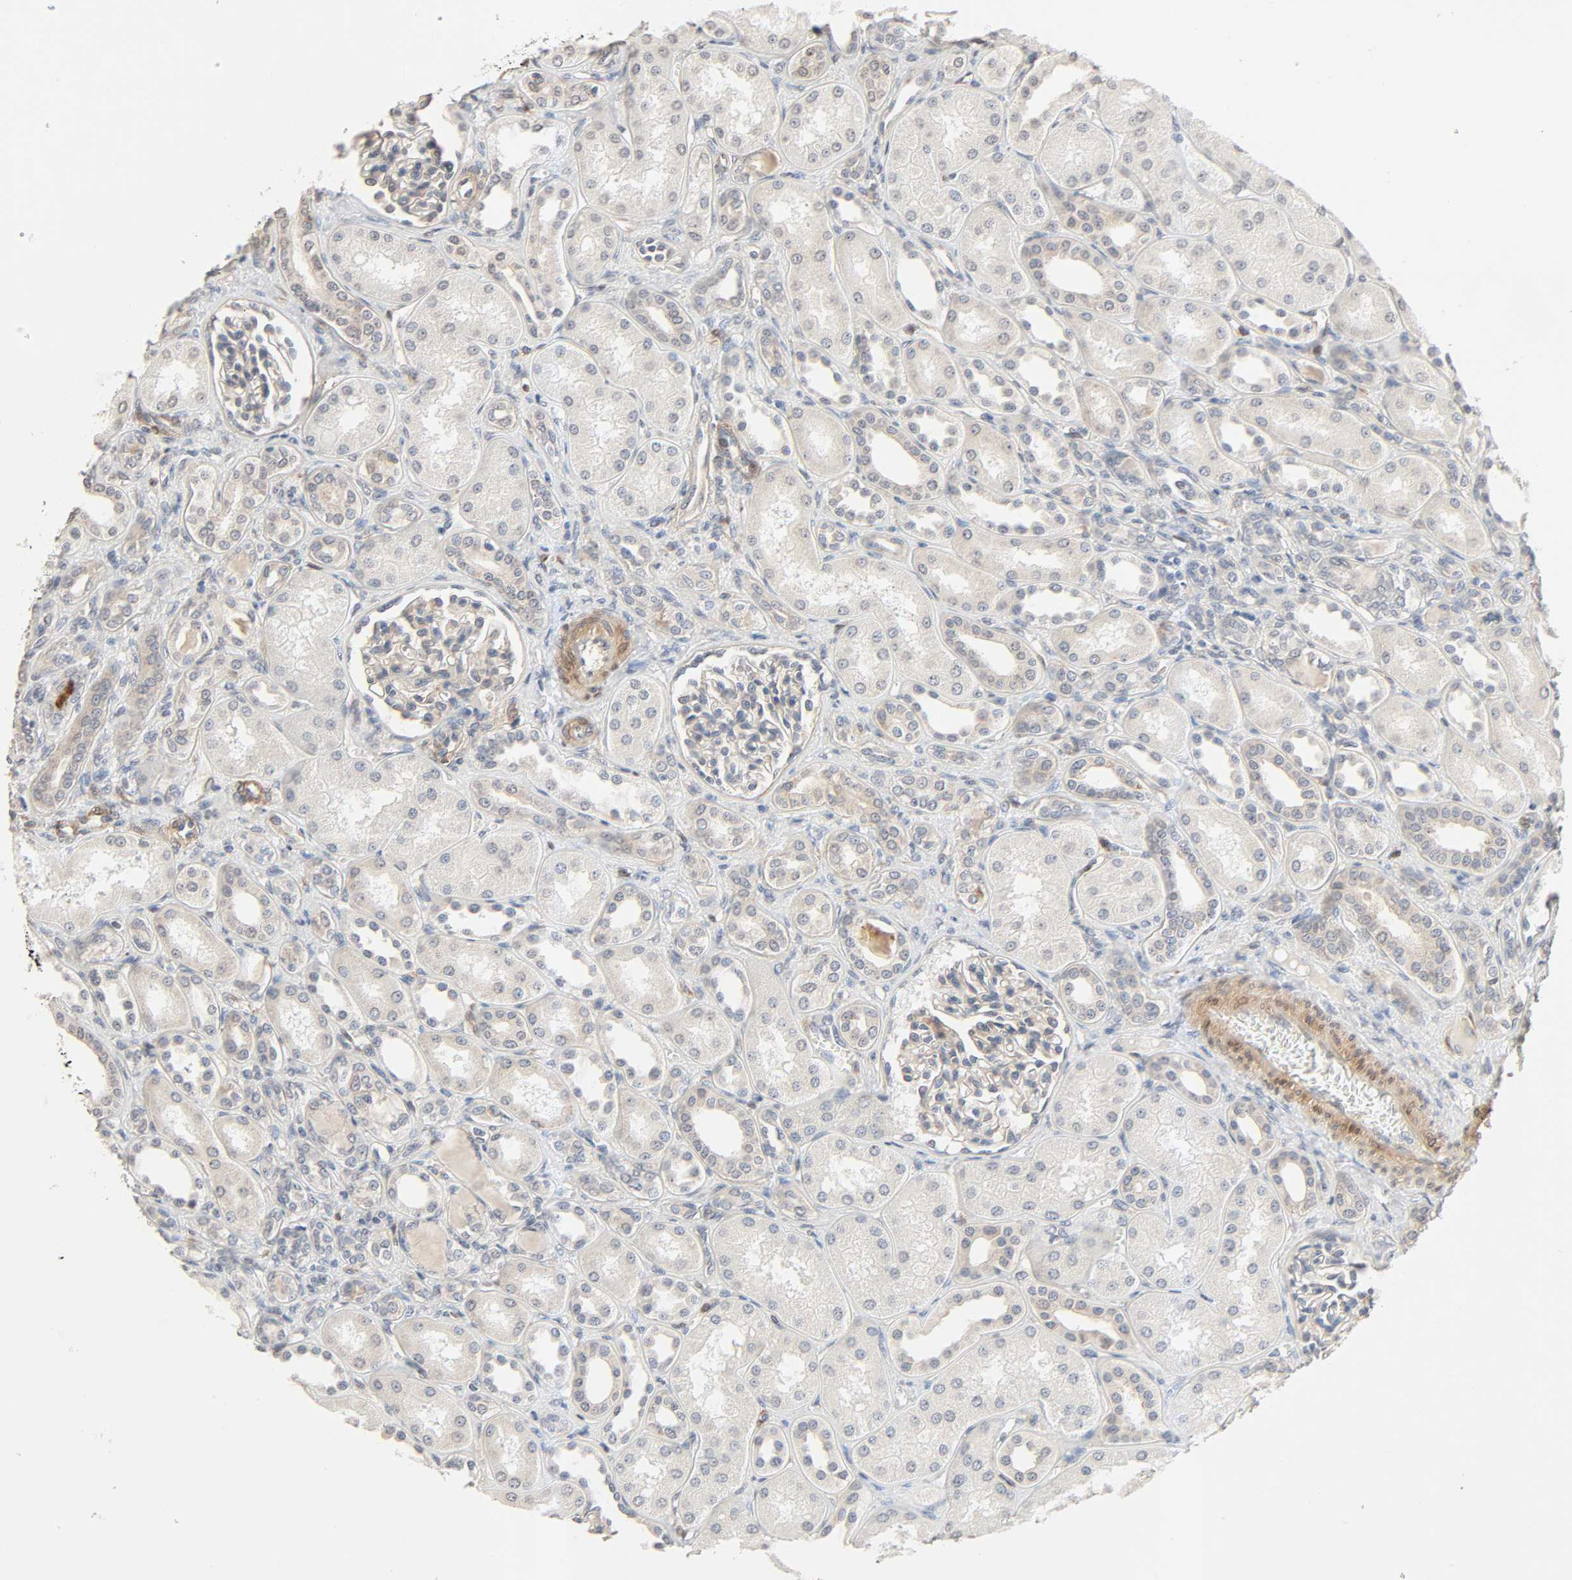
{"staining": {"intensity": "moderate", "quantity": "25%-75%", "location": "cytoplasmic/membranous"}, "tissue": "kidney", "cell_type": "Cells in glomeruli", "image_type": "normal", "snomed": [{"axis": "morphology", "description": "Normal tissue, NOS"}, {"axis": "topography", "description": "Kidney"}], "caption": "Cells in glomeruli reveal moderate cytoplasmic/membranous positivity in about 25%-75% of cells in normal kidney.", "gene": "PTK2", "patient": {"sex": "male", "age": 7}}